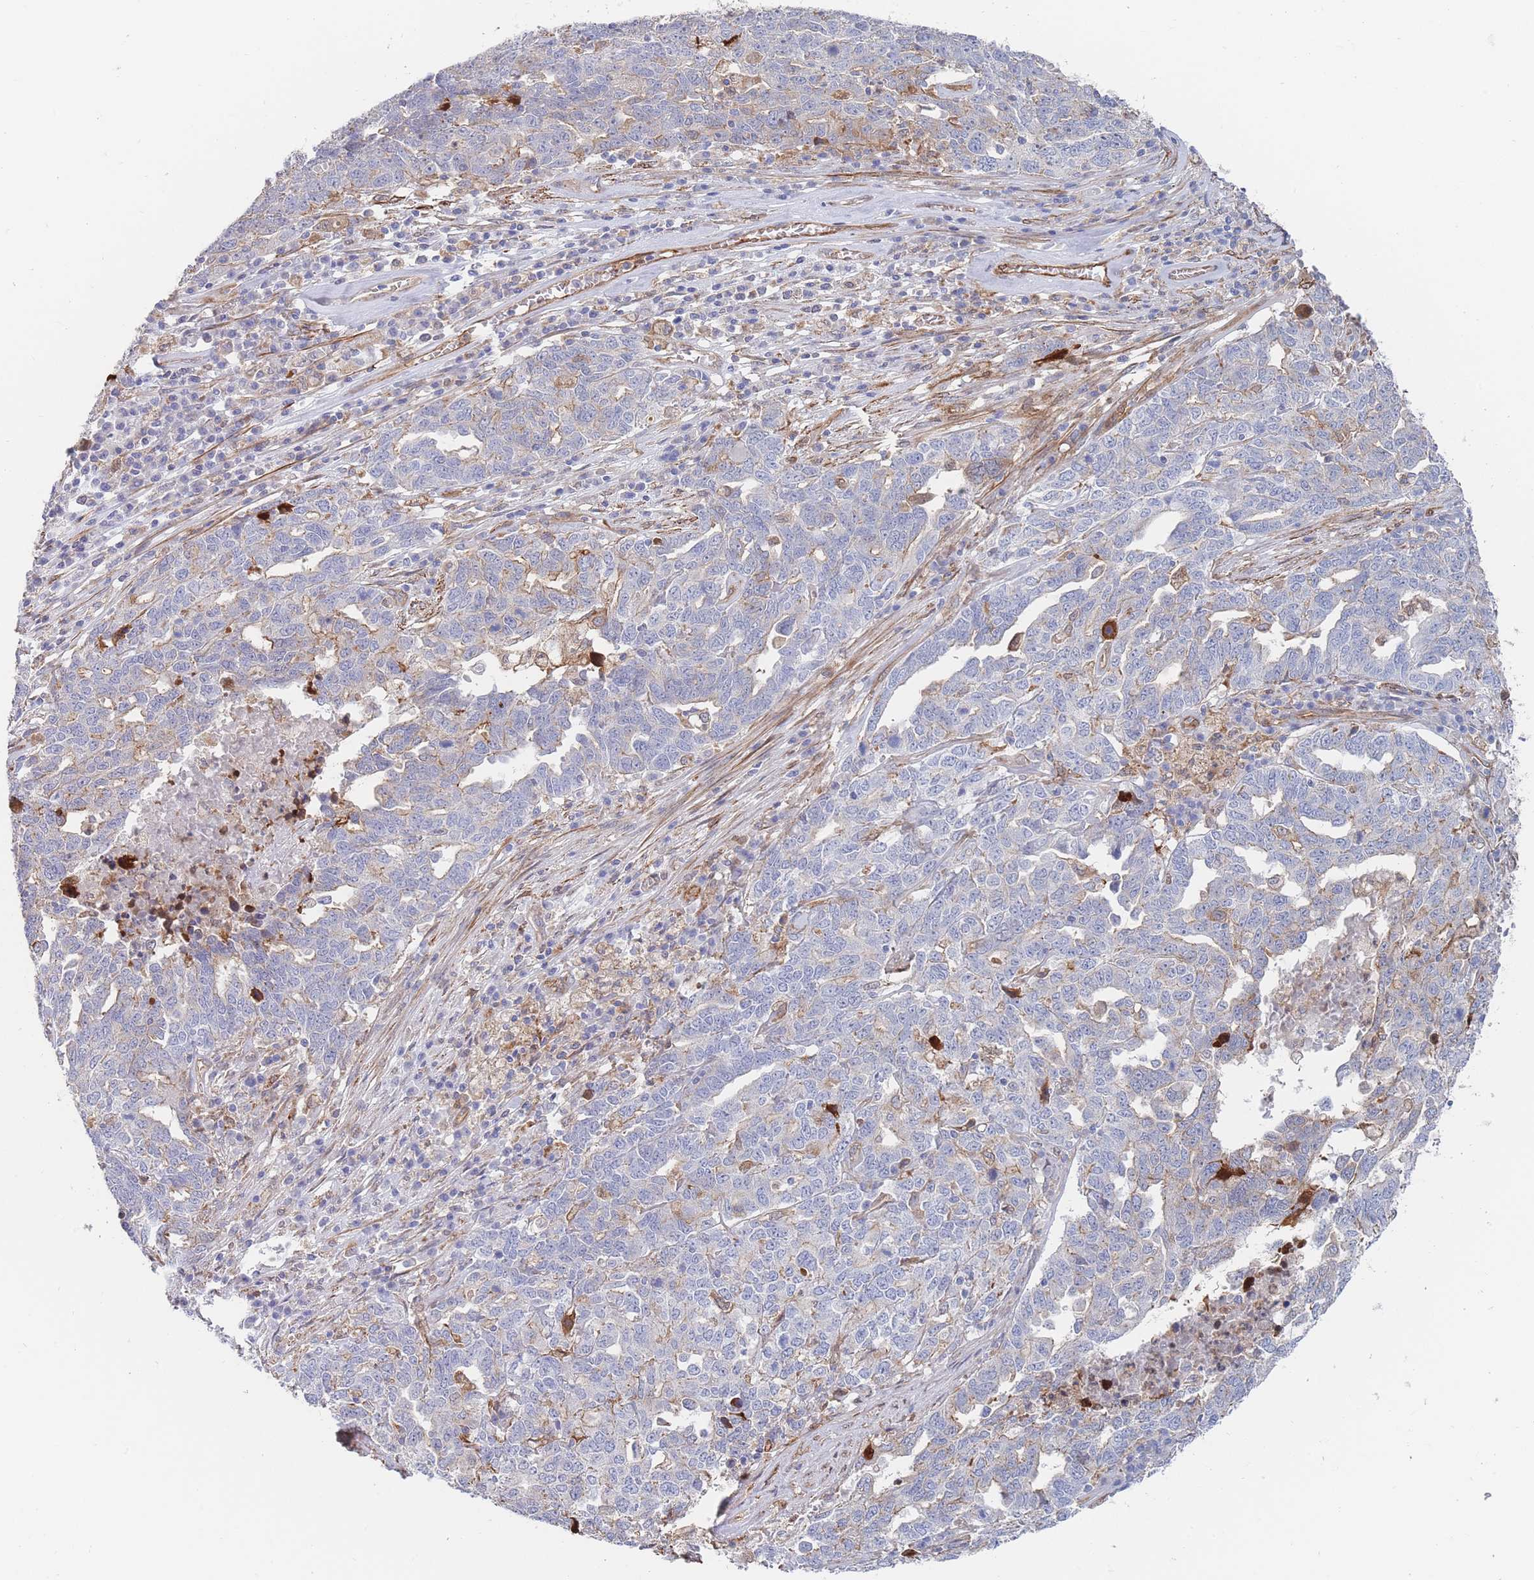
{"staining": {"intensity": "moderate", "quantity": "<25%", "location": "cytoplasmic/membranous"}, "tissue": "ovarian cancer", "cell_type": "Tumor cells", "image_type": "cancer", "snomed": [{"axis": "morphology", "description": "Carcinoma, endometroid"}, {"axis": "topography", "description": "Ovary"}], "caption": "Moderate cytoplasmic/membranous staining is identified in approximately <25% of tumor cells in ovarian endometroid carcinoma.", "gene": "G6PC1", "patient": {"sex": "female", "age": 62}}